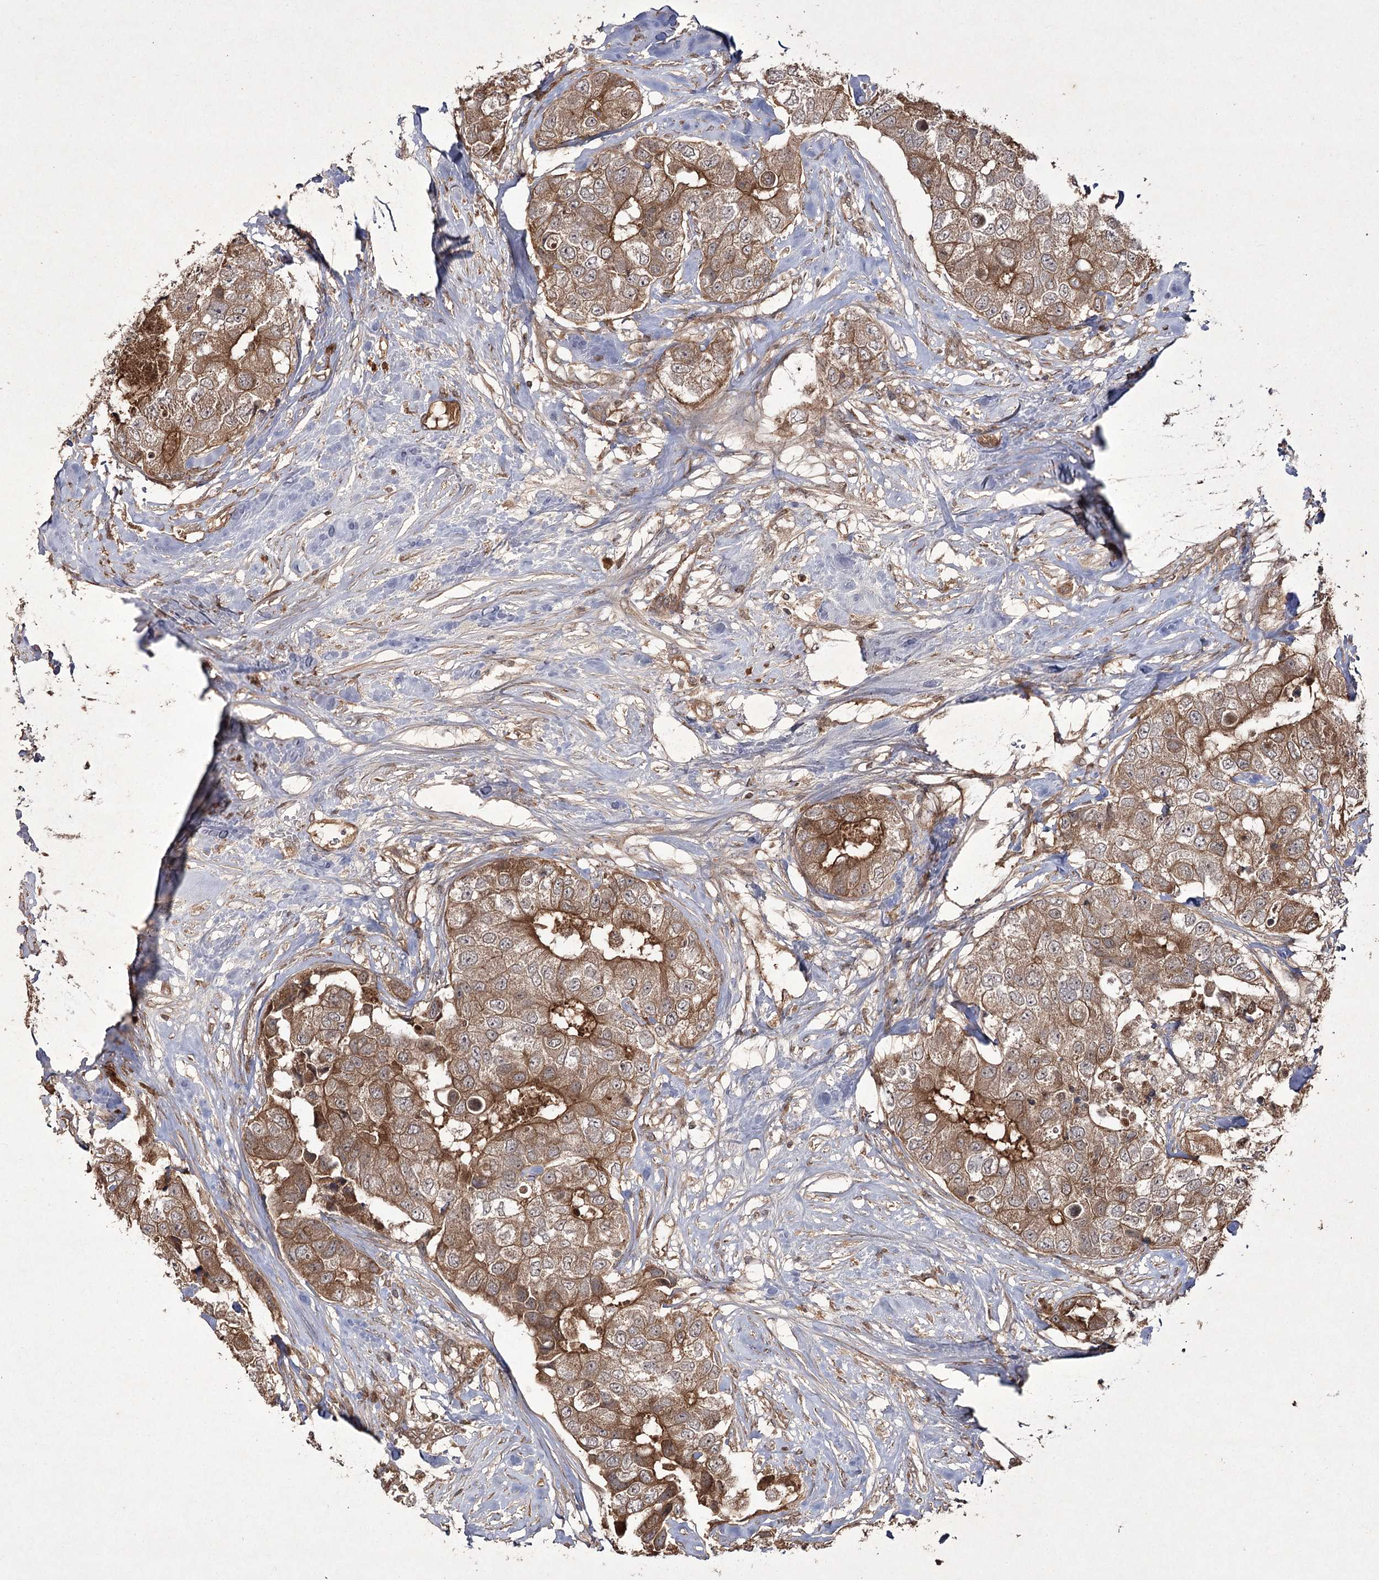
{"staining": {"intensity": "moderate", "quantity": ">75%", "location": "cytoplasmic/membranous"}, "tissue": "breast cancer", "cell_type": "Tumor cells", "image_type": "cancer", "snomed": [{"axis": "morphology", "description": "Duct carcinoma"}, {"axis": "topography", "description": "Breast"}], "caption": "Approximately >75% of tumor cells in breast invasive ductal carcinoma display moderate cytoplasmic/membranous protein expression as visualized by brown immunohistochemical staining.", "gene": "FANCL", "patient": {"sex": "female", "age": 62}}